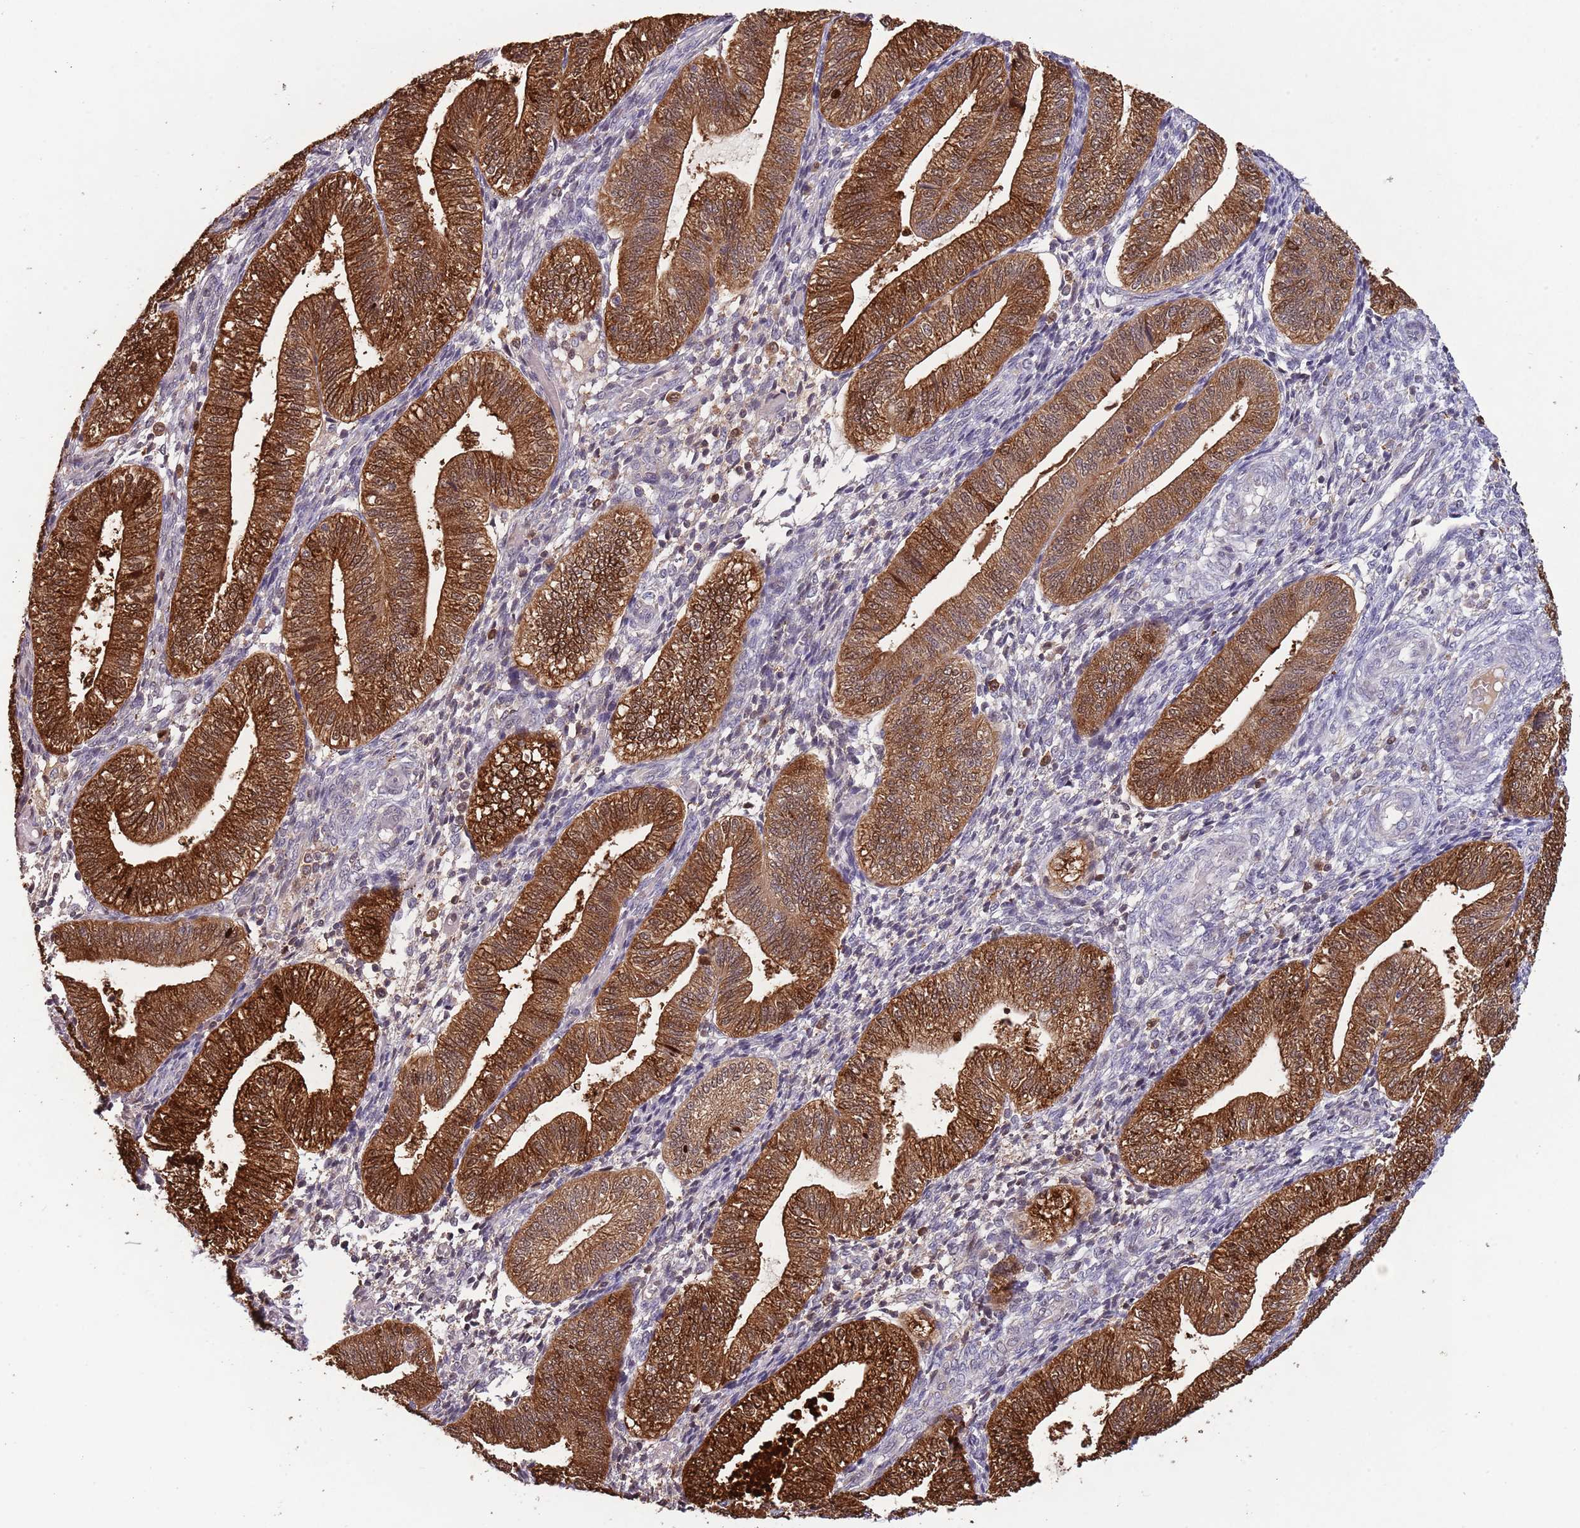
{"staining": {"intensity": "moderate", "quantity": "<25%", "location": "cytoplasmic/membranous,nuclear"}, "tissue": "endometrium", "cell_type": "Cells in endometrial stroma", "image_type": "normal", "snomed": [{"axis": "morphology", "description": "Normal tissue, NOS"}, {"axis": "topography", "description": "Endometrium"}], "caption": "Moderate cytoplasmic/membranous,nuclear protein expression is appreciated in approximately <25% of cells in endometrial stroma in endometrium.", "gene": "ZNF639", "patient": {"sex": "female", "age": 34}}